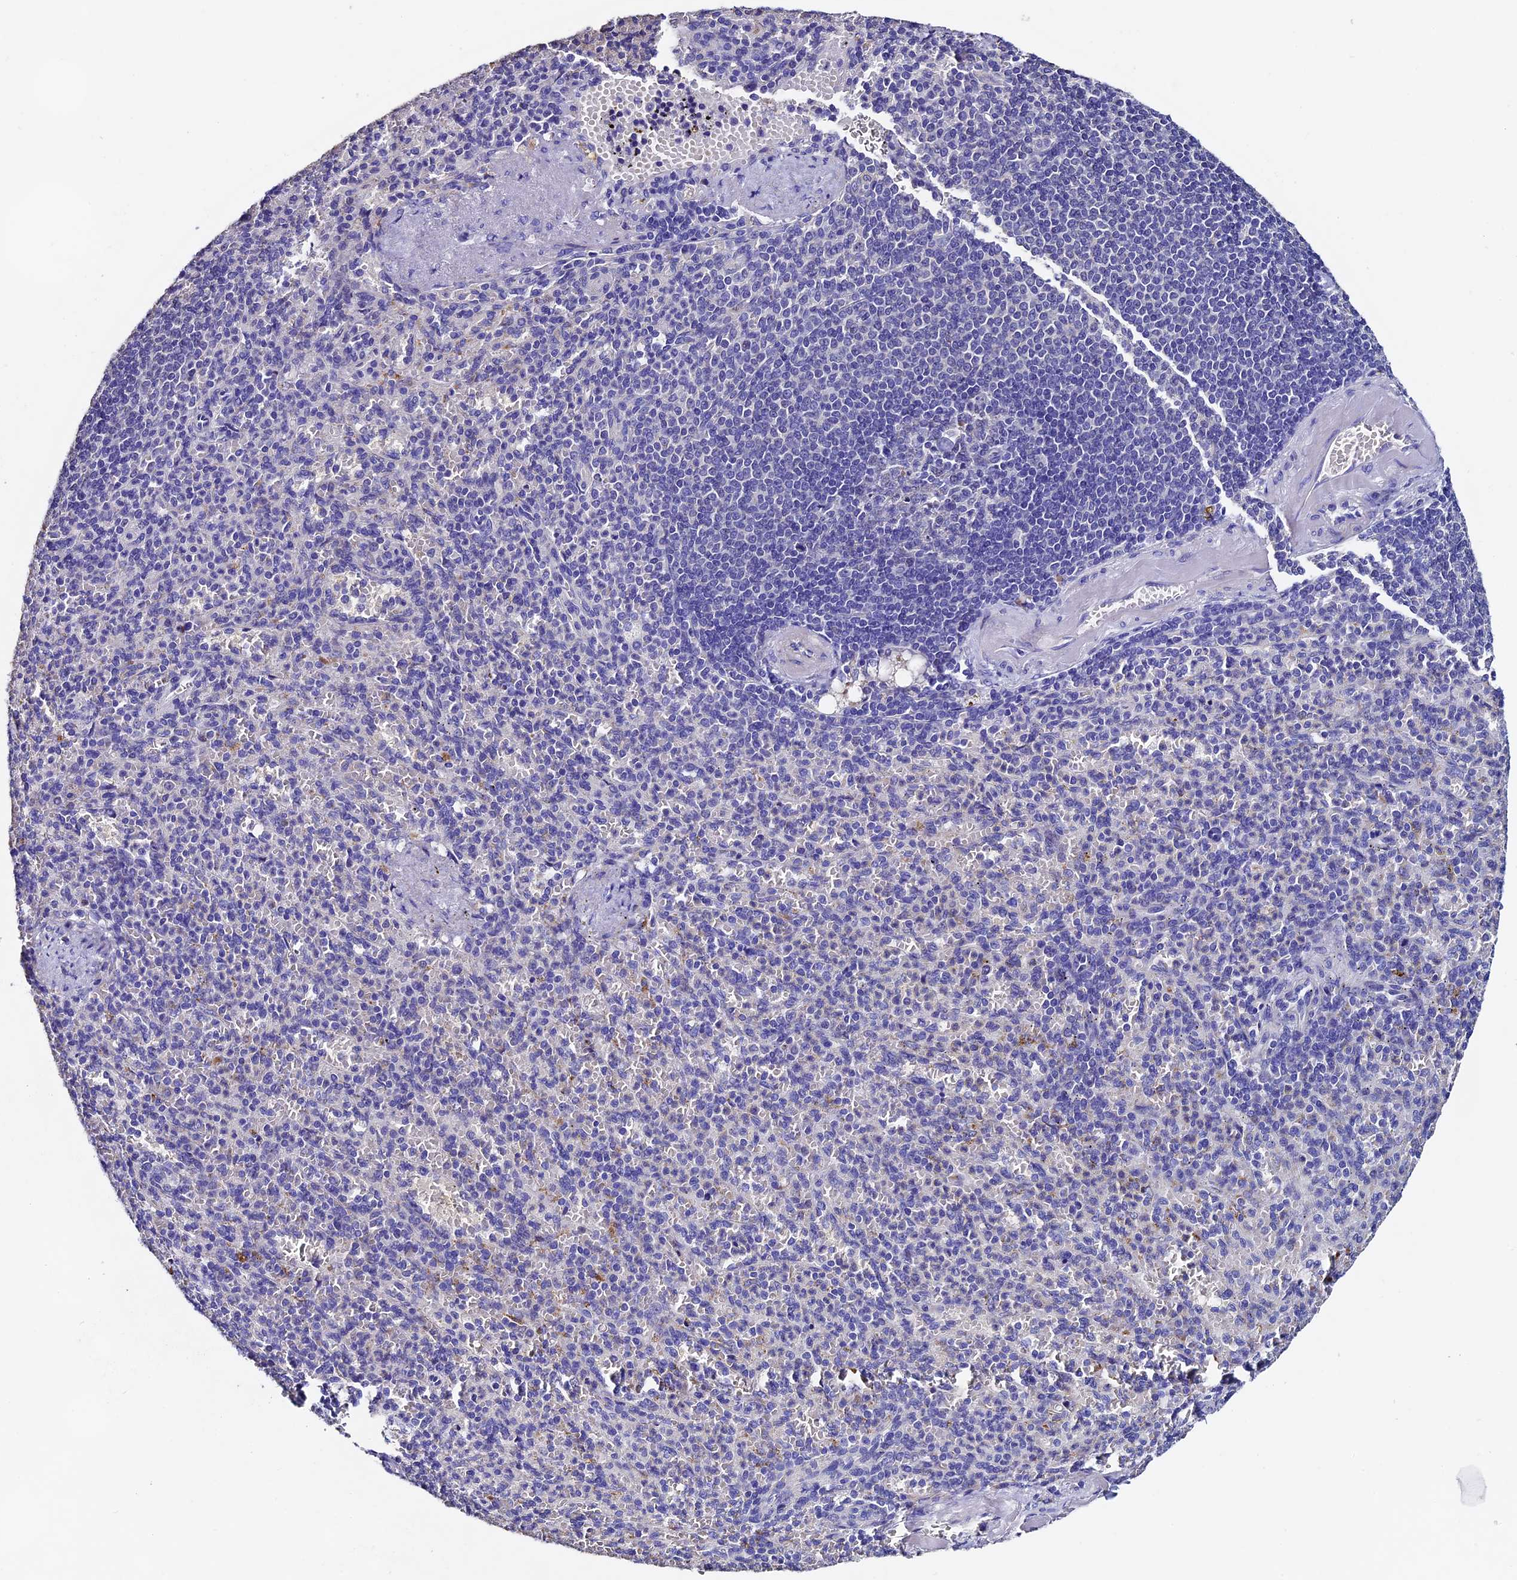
{"staining": {"intensity": "negative", "quantity": "none", "location": "none"}, "tissue": "spleen", "cell_type": "Cells in red pulp", "image_type": "normal", "snomed": [{"axis": "morphology", "description": "Normal tissue, NOS"}, {"axis": "topography", "description": "Spleen"}], "caption": "High magnification brightfield microscopy of benign spleen stained with DAB (3,3'-diaminobenzidine) (brown) and counterstained with hematoxylin (blue): cells in red pulp show no significant staining. Brightfield microscopy of IHC stained with DAB (brown) and hematoxylin (blue), captured at high magnification.", "gene": "FBXW9", "patient": {"sex": "female", "age": 74}}